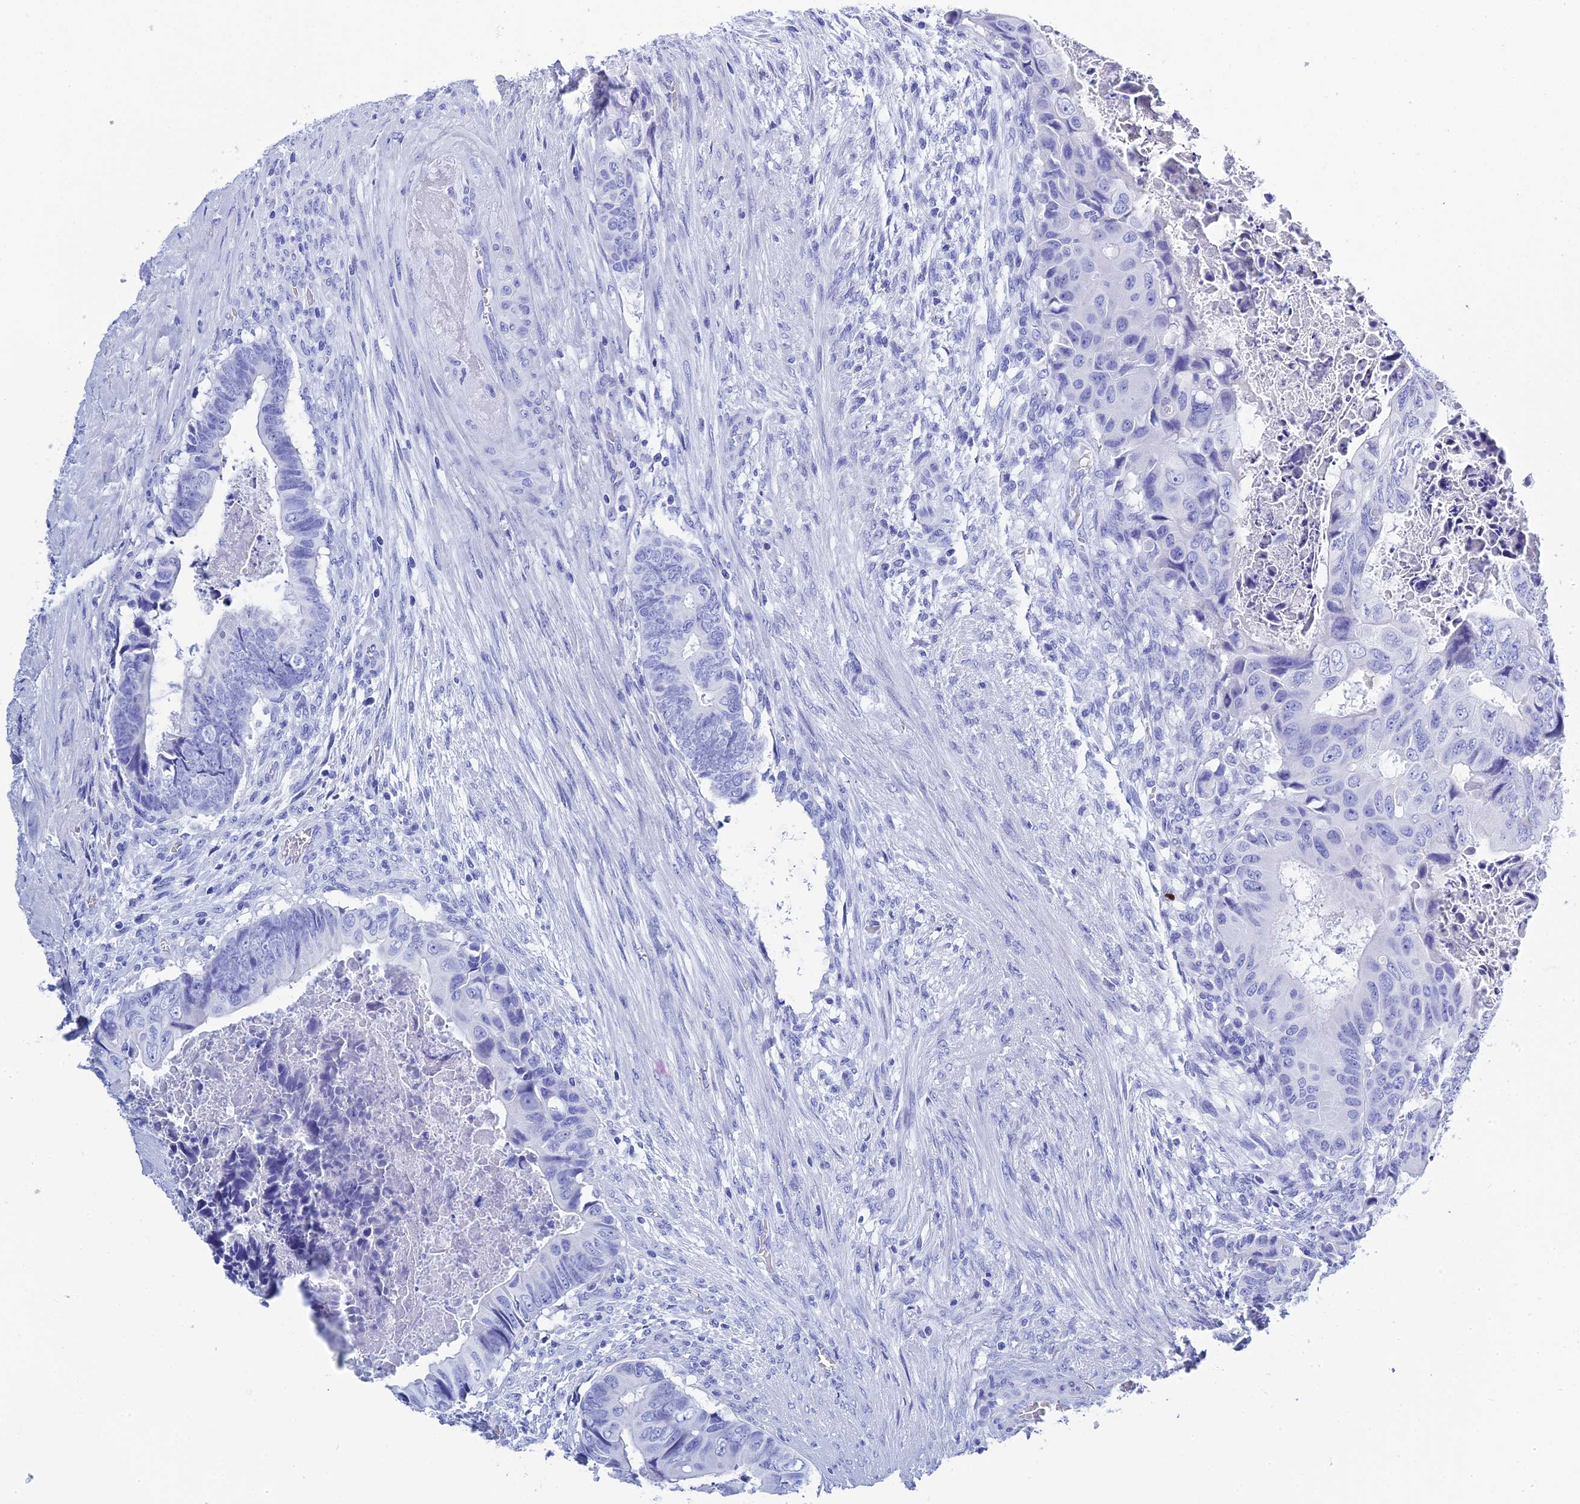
{"staining": {"intensity": "negative", "quantity": "none", "location": "none"}, "tissue": "colorectal cancer", "cell_type": "Tumor cells", "image_type": "cancer", "snomed": [{"axis": "morphology", "description": "Adenocarcinoma, NOS"}, {"axis": "topography", "description": "Rectum"}], "caption": "The photomicrograph reveals no significant expression in tumor cells of colorectal cancer (adenocarcinoma).", "gene": "TEX101", "patient": {"sex": "female", "age": 78}}